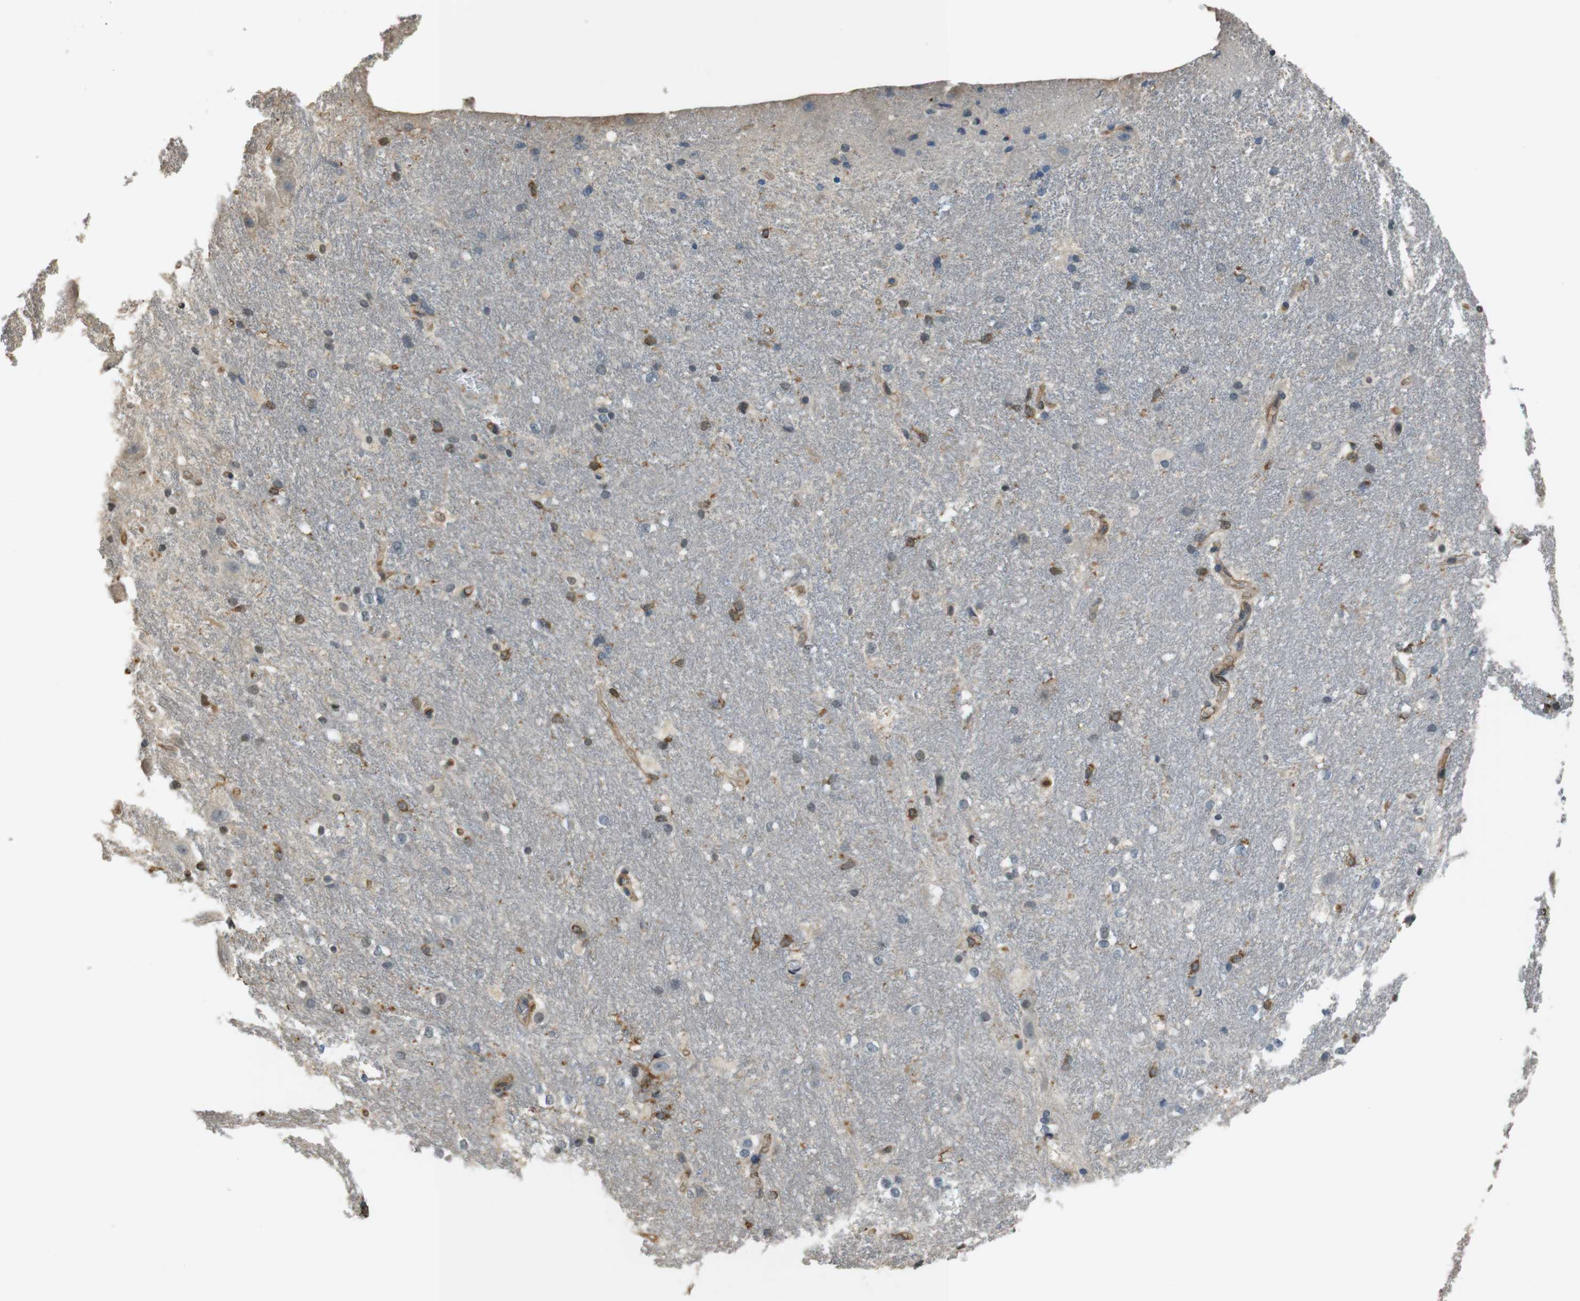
{"staining": {"intensity": "moderate", "quantity": "25%-75%", "location": "cytoplasmic/membranous,nuclear"}, "tissue": "hippocampus", "cell_type": "Glial cells", "image_type": "normal", "snomed": [{"axis": "morphology", "description": "Normal tissue, NOS"}, {"axis": "topography", "description": "Hippocampus"}], "caption": "Protein analysis of normal hippocampus reveals moderate cytoplasmic/membranous,nuclear expression in approximately 25%-75% of glial cells. The staining was performed using DAB to visualize the protein expression in brown, while the nuclei were stained in blue with hematoxylin (Magnification: 20x).", "gene": "FCAR", "patient": {"sex": "female", "age": 19}}